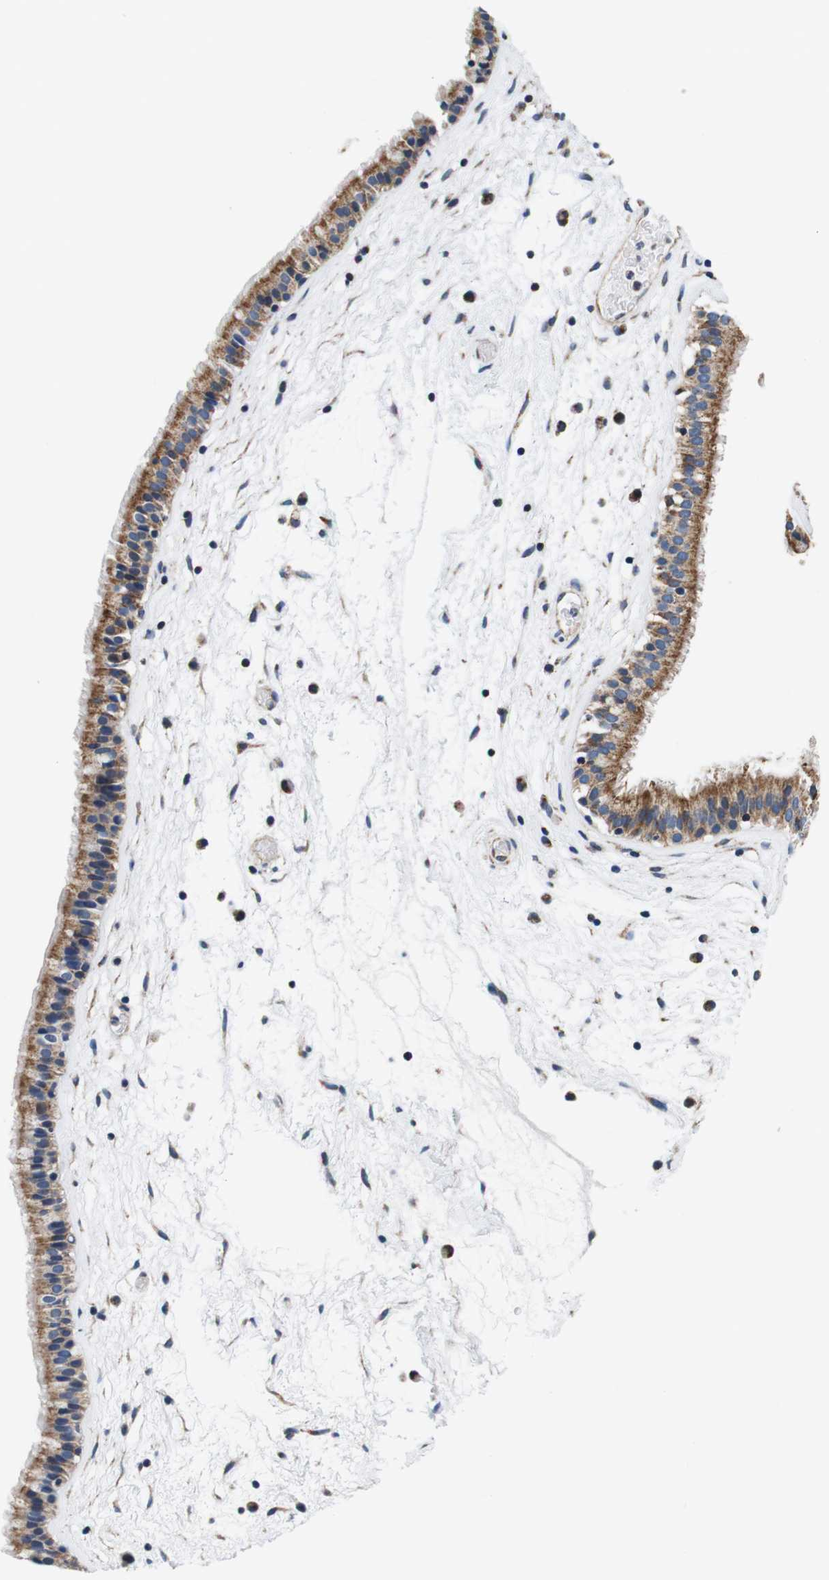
{"staining": {"intensity": "moderate", "quantity": ">75%", "location": "cytoplasmic/membranous"}, "tissue": "nasopharynx", "cell_type": "Respiratory epithelial cells", "image_type": "normal", "snomed": [{"axis": "morphology", "description": "Normal tissue, NOS"}, {"axis": "morphology", "description": "Inflammation, NOS"}, {"axis": "topography", "description": "Nasopharynx"}], "caption": "An image of nasopharynx stained for a protein demonstrates moderate cytoplasmic/membranous brown staining in respiratory epithelial cells.", "gene": "LRP4", "patient": {"sex": "male", "age": 48}}